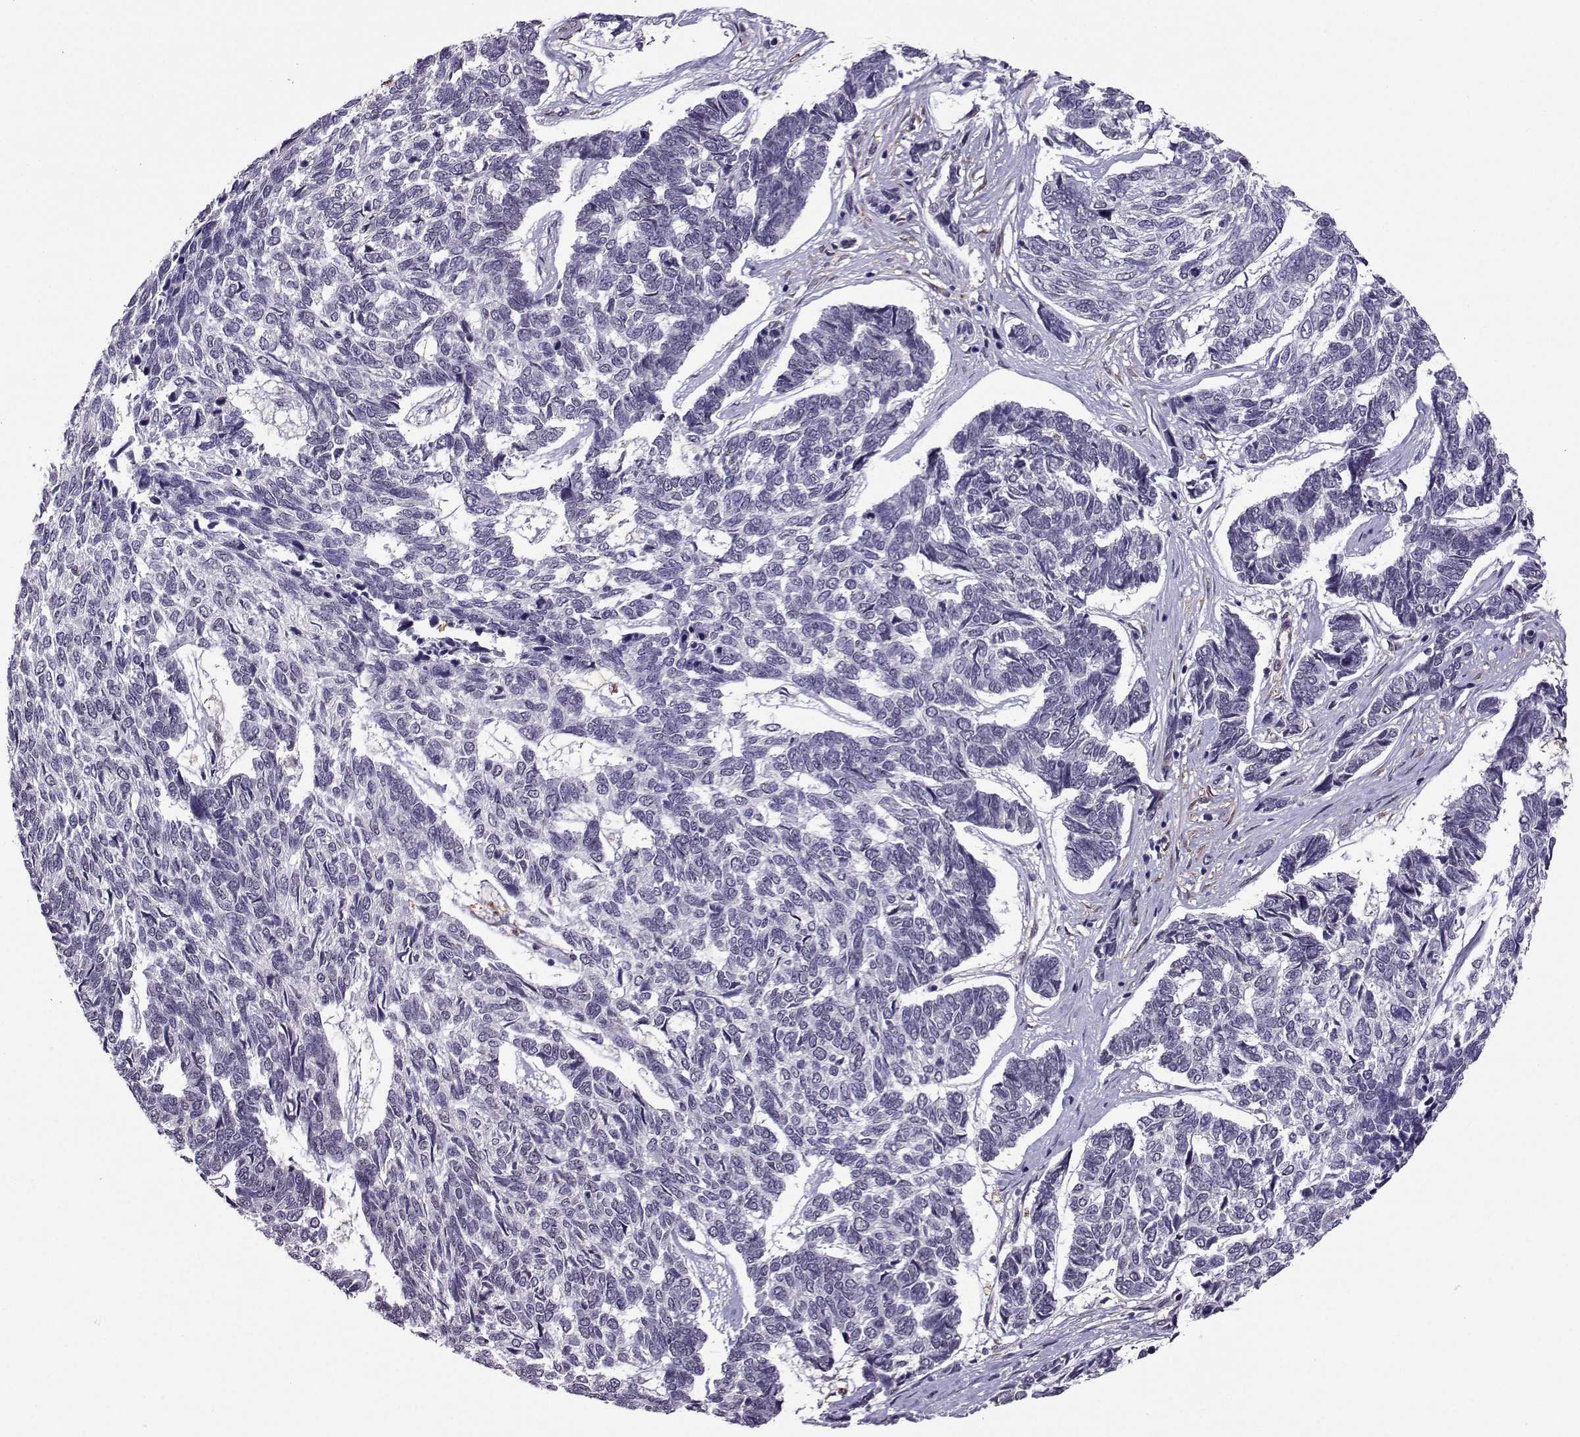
{"staining": {"intensity": "negative", "quantity": "none", "location": "none"}, "tissue": "skin cancer", "cell_type": "Tumor cells", "image_type": "cancer", "snomed": [{"axis": "morphology", "description": "Basal cell carcinoma"}, {"axis": "topography", "description": "Skin"}], "caption": "Basal cell carcinoma (skin) stained for a protein using immunohistochemistry (IHC) reveals no staining tumor cells.", "gene": "DDX20", "patient": {"sex": "female", "age": 65}}